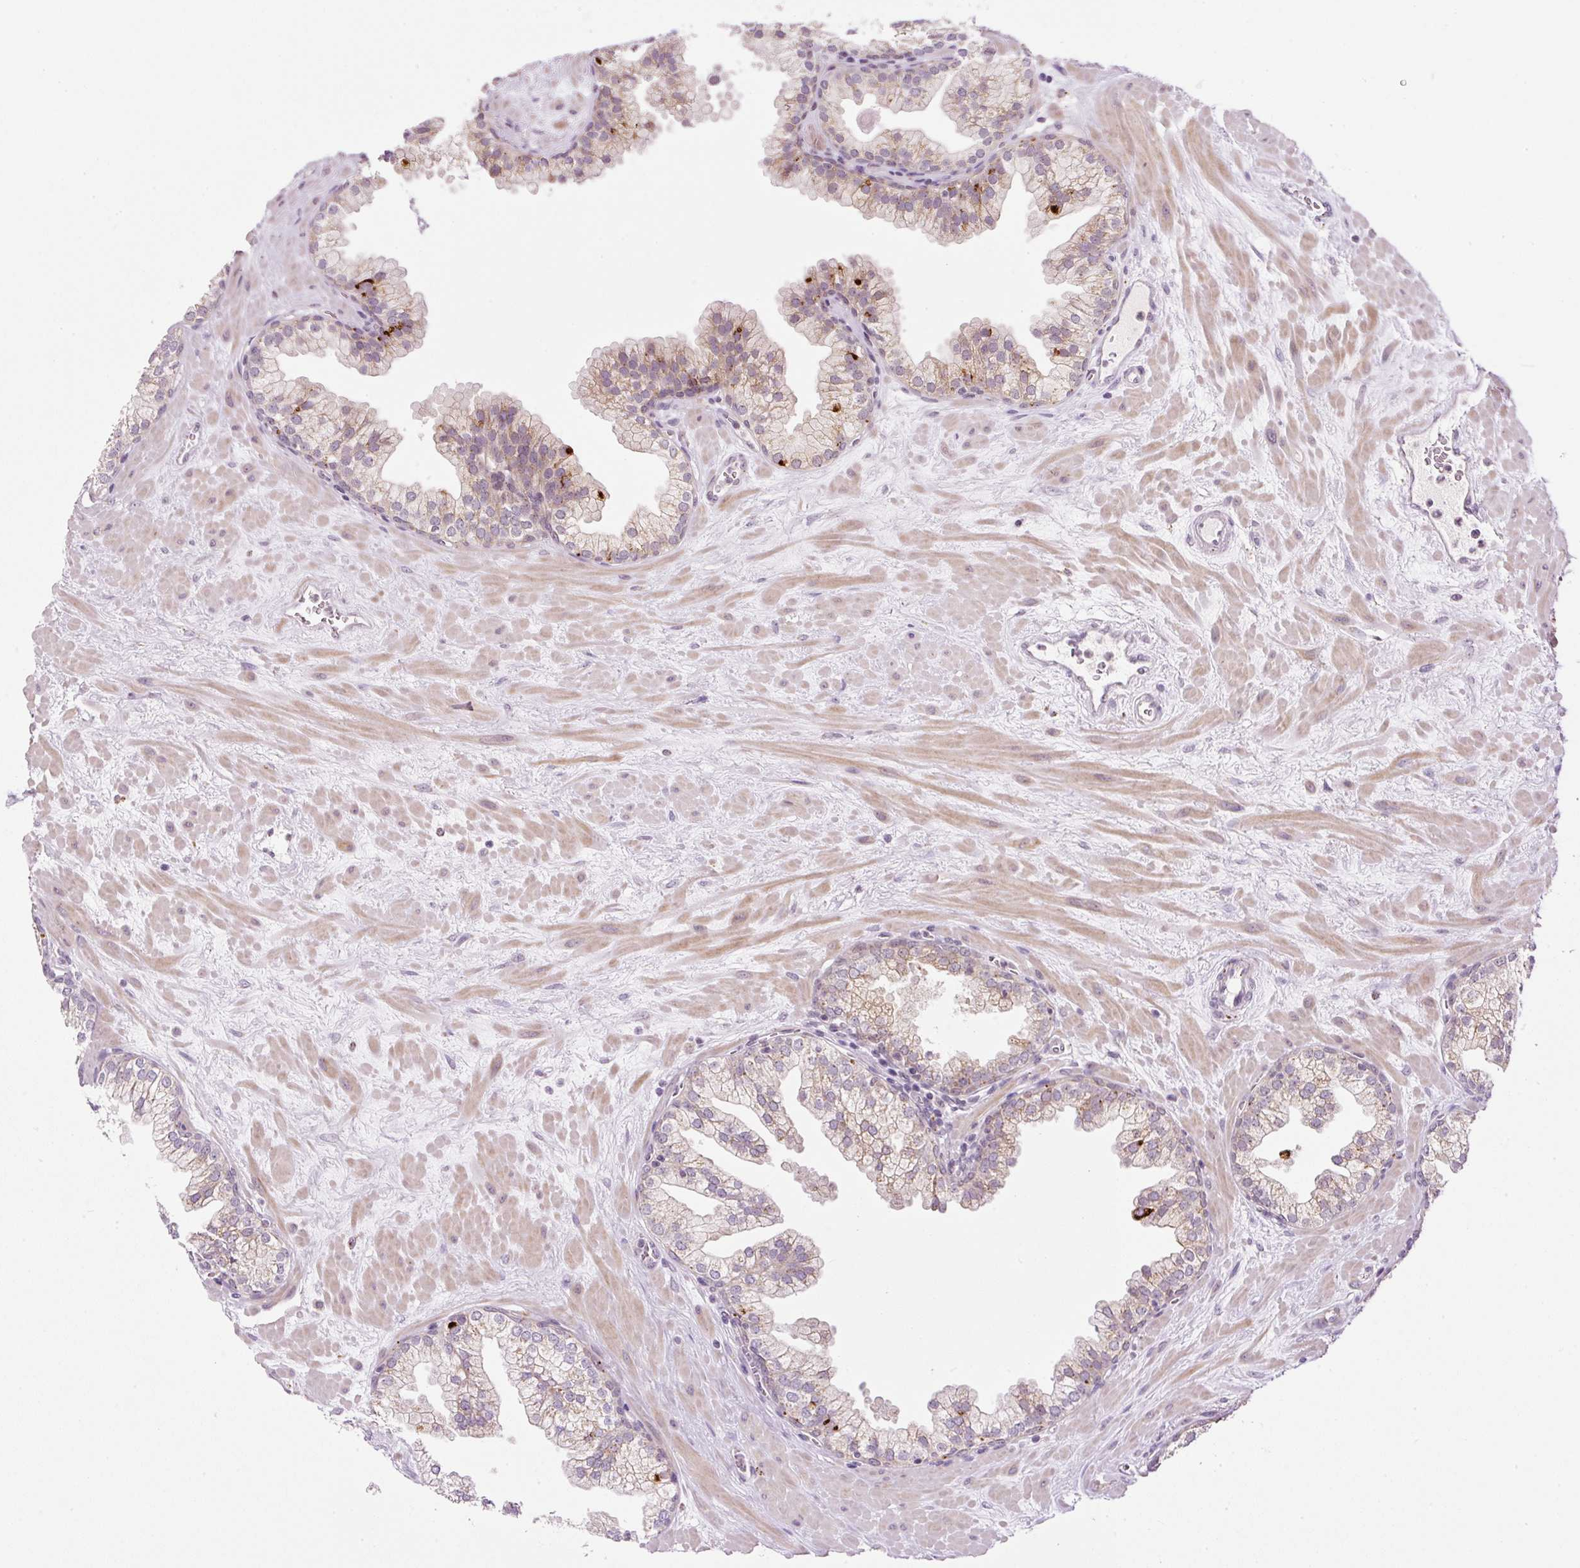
{"staining": {"intensity": "weak", "quantity": "25%-75%", "location": "cytoplasmic/membranous"}, "tissue": "prostate", "cell_type": "Glandular cells", "image_type": "normal", "snomed": [{"axis": "morphology", "description": "Normal tissue, NOS"}, {"axis": "topography", "description": "Prostate"}, {"axis": "topography", "description": "Peripheral nerve tissue"}], "caption": "Immunohistochemistry micrograph of normal human prostate stained for a protein (brown), which shows low levels of weak cytoplasmic/membranous staining in about 25%-75% of glandular cells.", "gene": "ZNF639", "patient": {"sex": "male", "age": 61}}